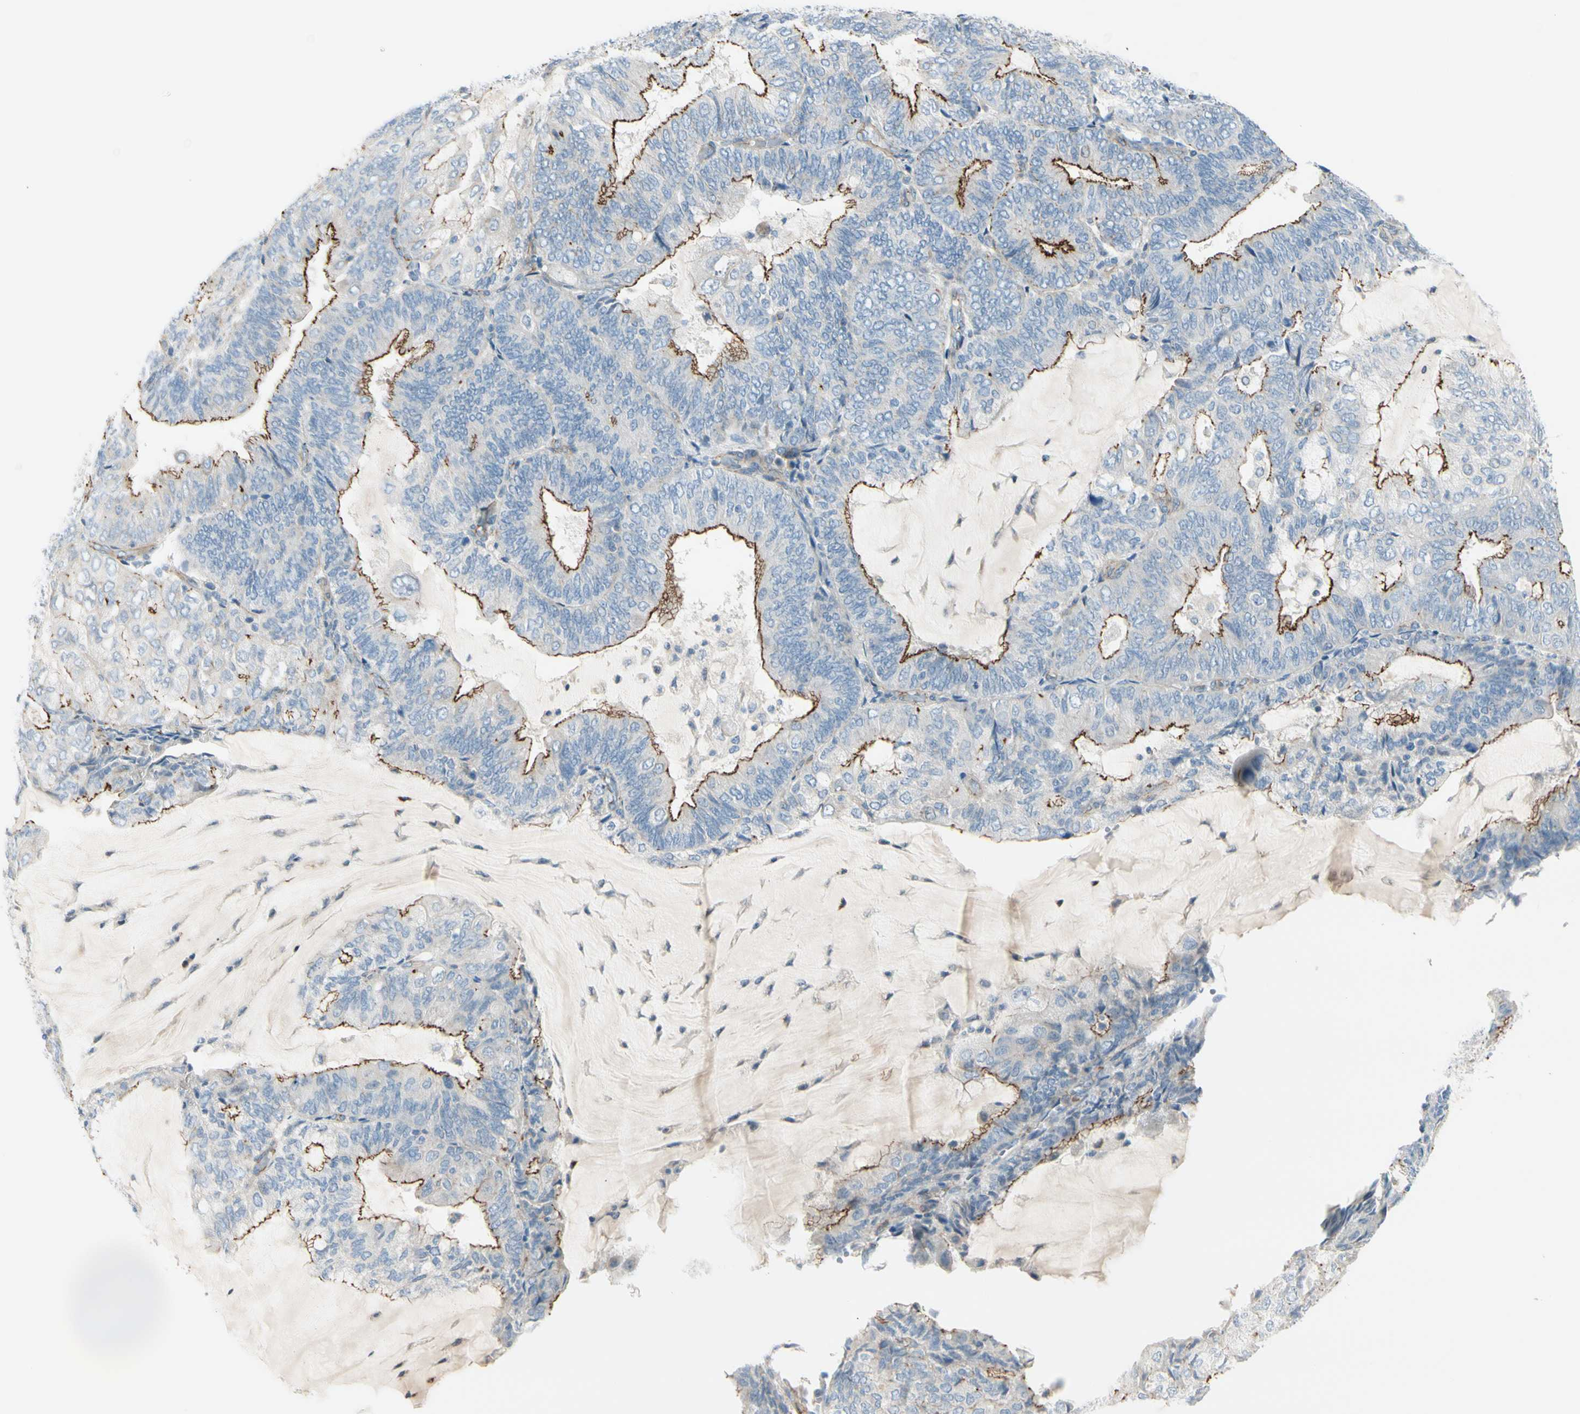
{"staining": {"intensity": "moderate", "quantity": "25%-75%", "location": "cytoplasmic/membranous"}, "tissue": "endometrial cancer", "cell_type": "Tumor cells", "image_type": "cancer", "snomed": [{"axis": "morphology", "description": "Adenocarcinoma, NOS"}, {"axis": "topography", "description": "Endometrium"}], "caption": "Immunohistochemistry (DAB (3,3'-diaminobenzidine)) staining of adenocarcinoma (endometrial) shows moderate cytoplasmic/membranous protein positivity in about 25%-75% of tumor cells.", "gene": "TJP1", "patient": {"sex": "female", "age": 81}}